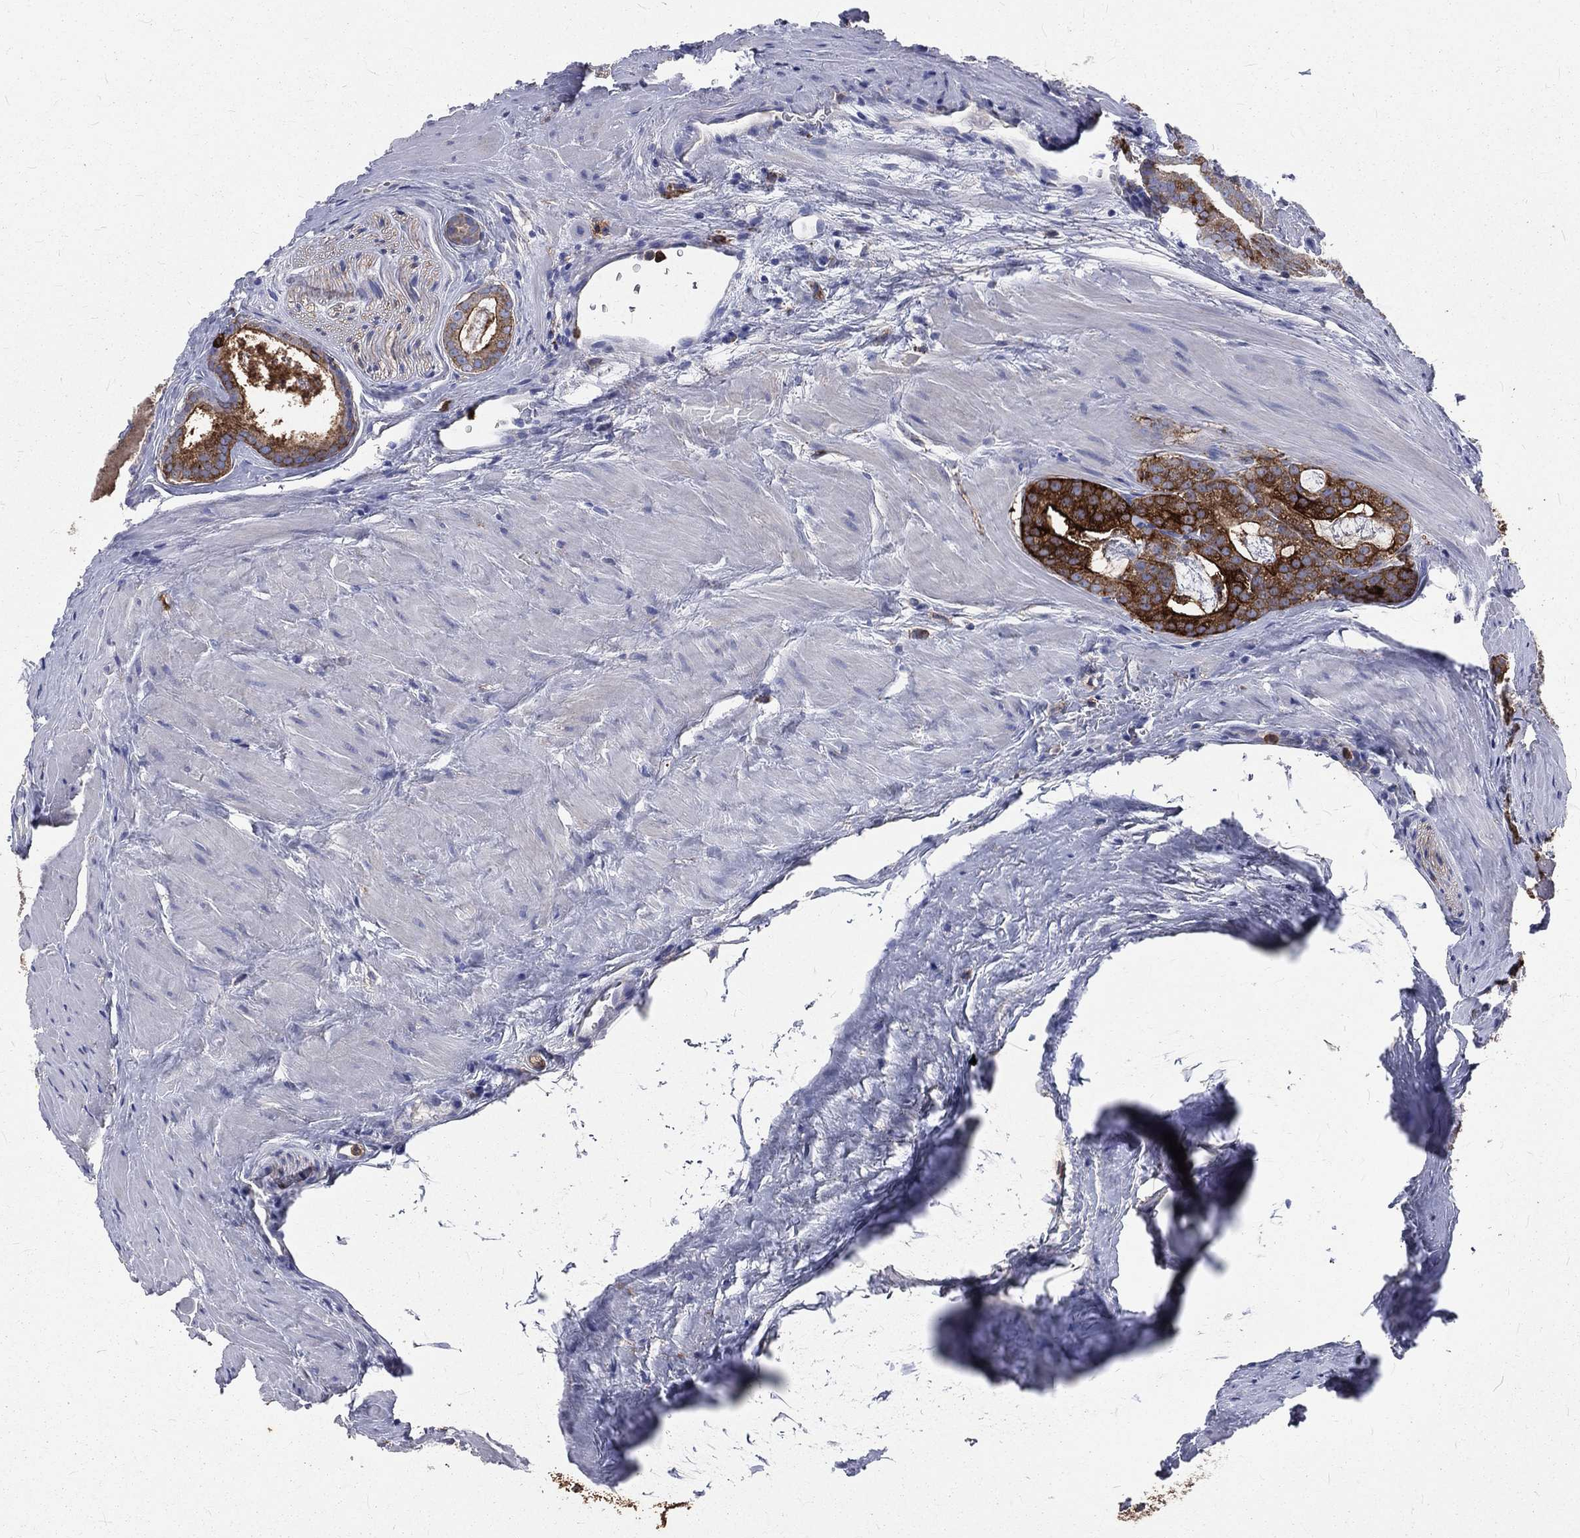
{"staining": {"intensity": "strong", "quantity": ">75%", "location": "cytoplasmic/membranous"}, "tissue": "prostate cancer", "cell_type": "Tumor cells", "image_type": "cancer", "snomed": [{"axis": "morphology", "description": "Adenocarcinoma, NOS"}, {"axis": "topography", "description": "Prostate"}], "caption": "This micrograph displays immunohistochemistry (IHC) staining of prostate adenocarcinoma, with high strong cytoplasmic/membranous staining in about >75% of tumor cells.", "gene": "BASP1", "patient": {"sex": "male", "age": 61}}